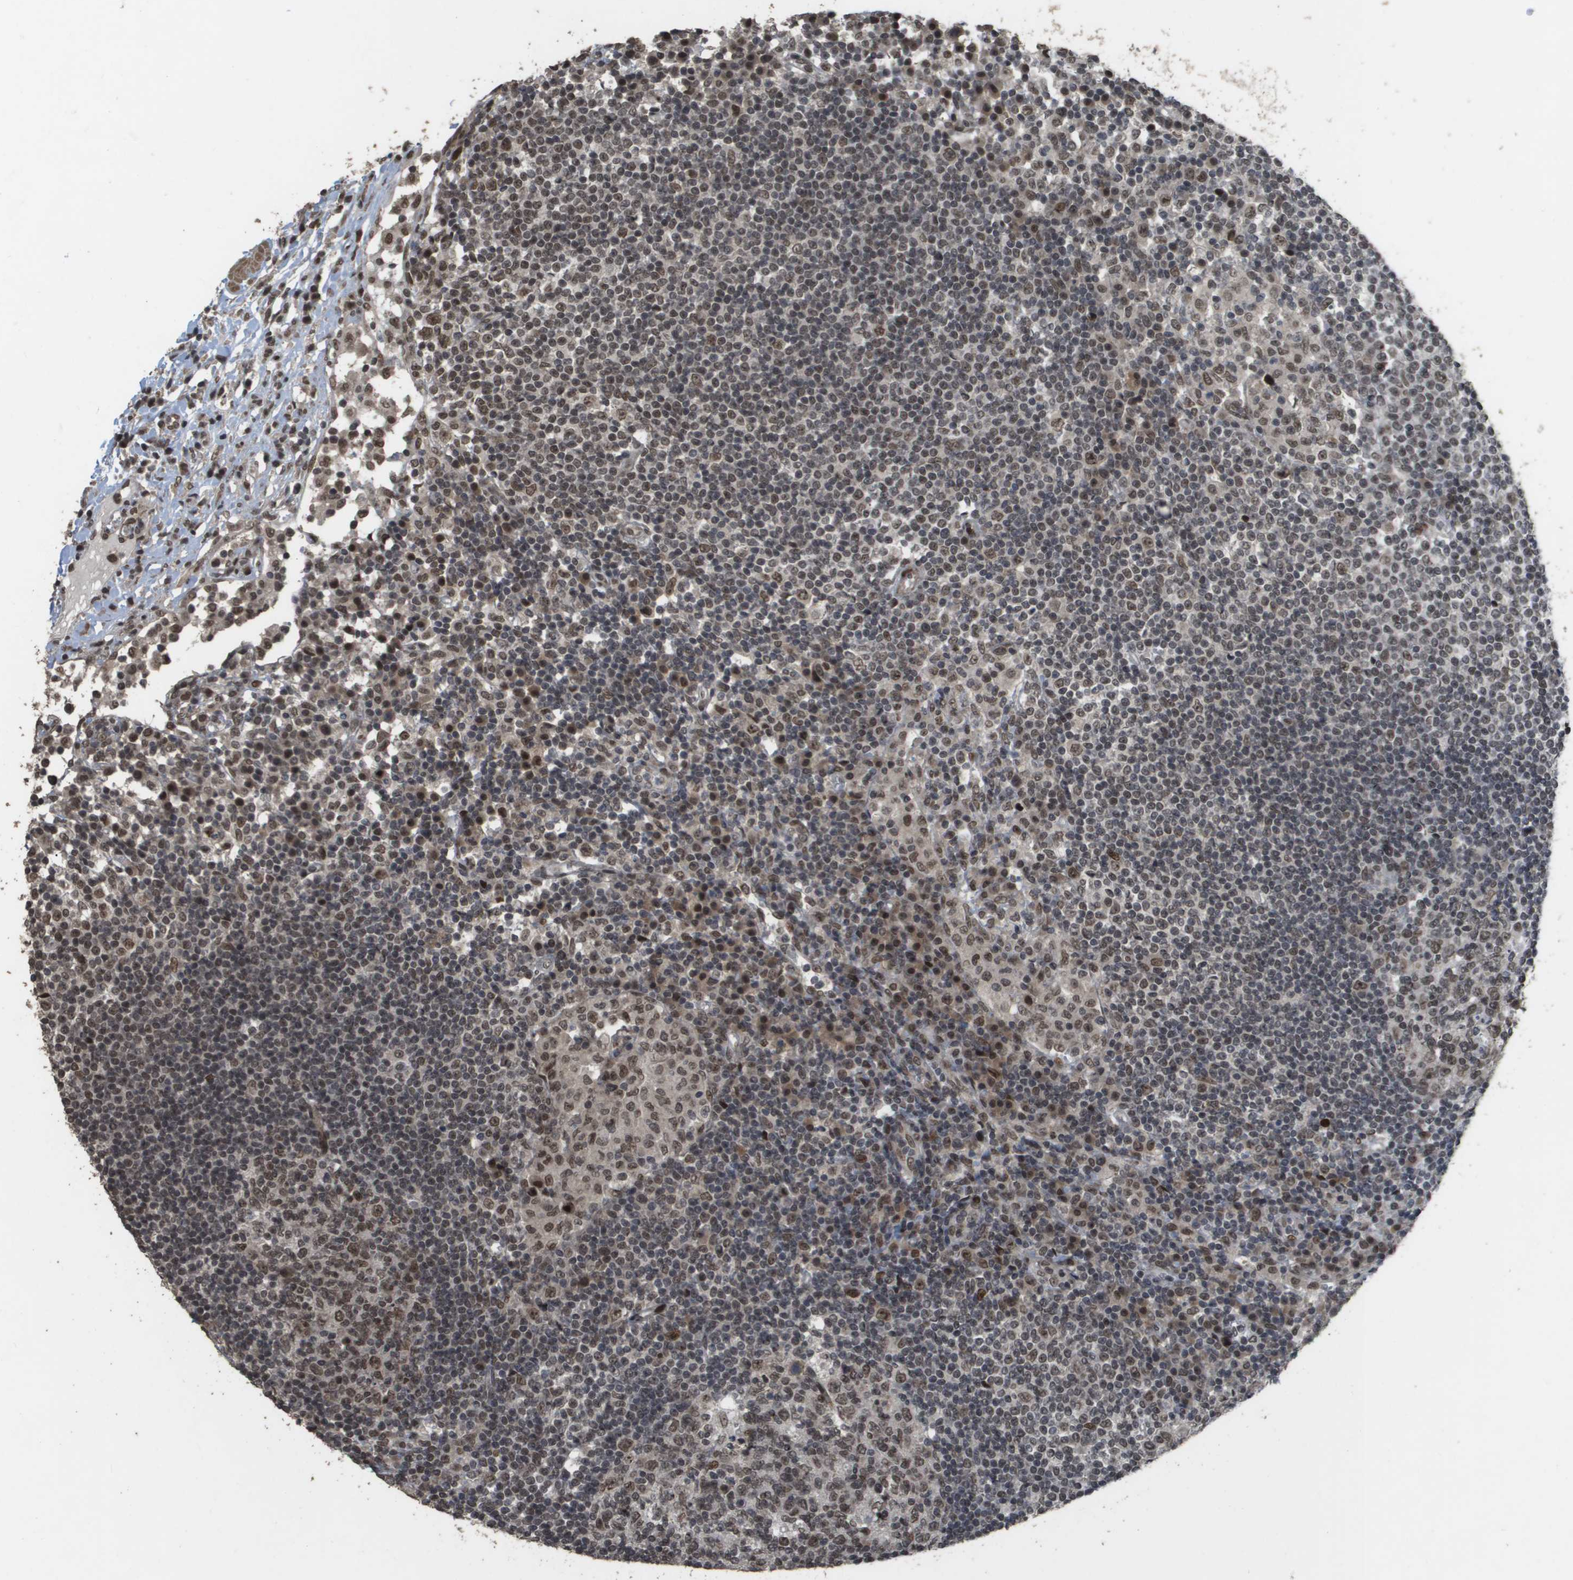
{"staining": {"intensity": "moderate", "quantity": ">75%", "location": "nuclear"}, "tissue": "lymph node", "cell_type": "Germinal center cells", "image_type": "normal", "snomed": [{"axis": "morphology", "description": "Normal tissue, NOS"}, {"axis": "topography", "description": "Lymph node"}], "caption": "An IHC micrograph of unremarkable tissue is shown. Protein staining in brown highlights moderate nuclear positivity in lymph node within germinal center cells. Using DAB (3,3'-diaminobenzidine) (brown) and hematoxylin (blue) stains, captured at high magnification using brightfield microscopy.", "gene": "KAT5", "patient": {"sex": "female", "age": 53}}